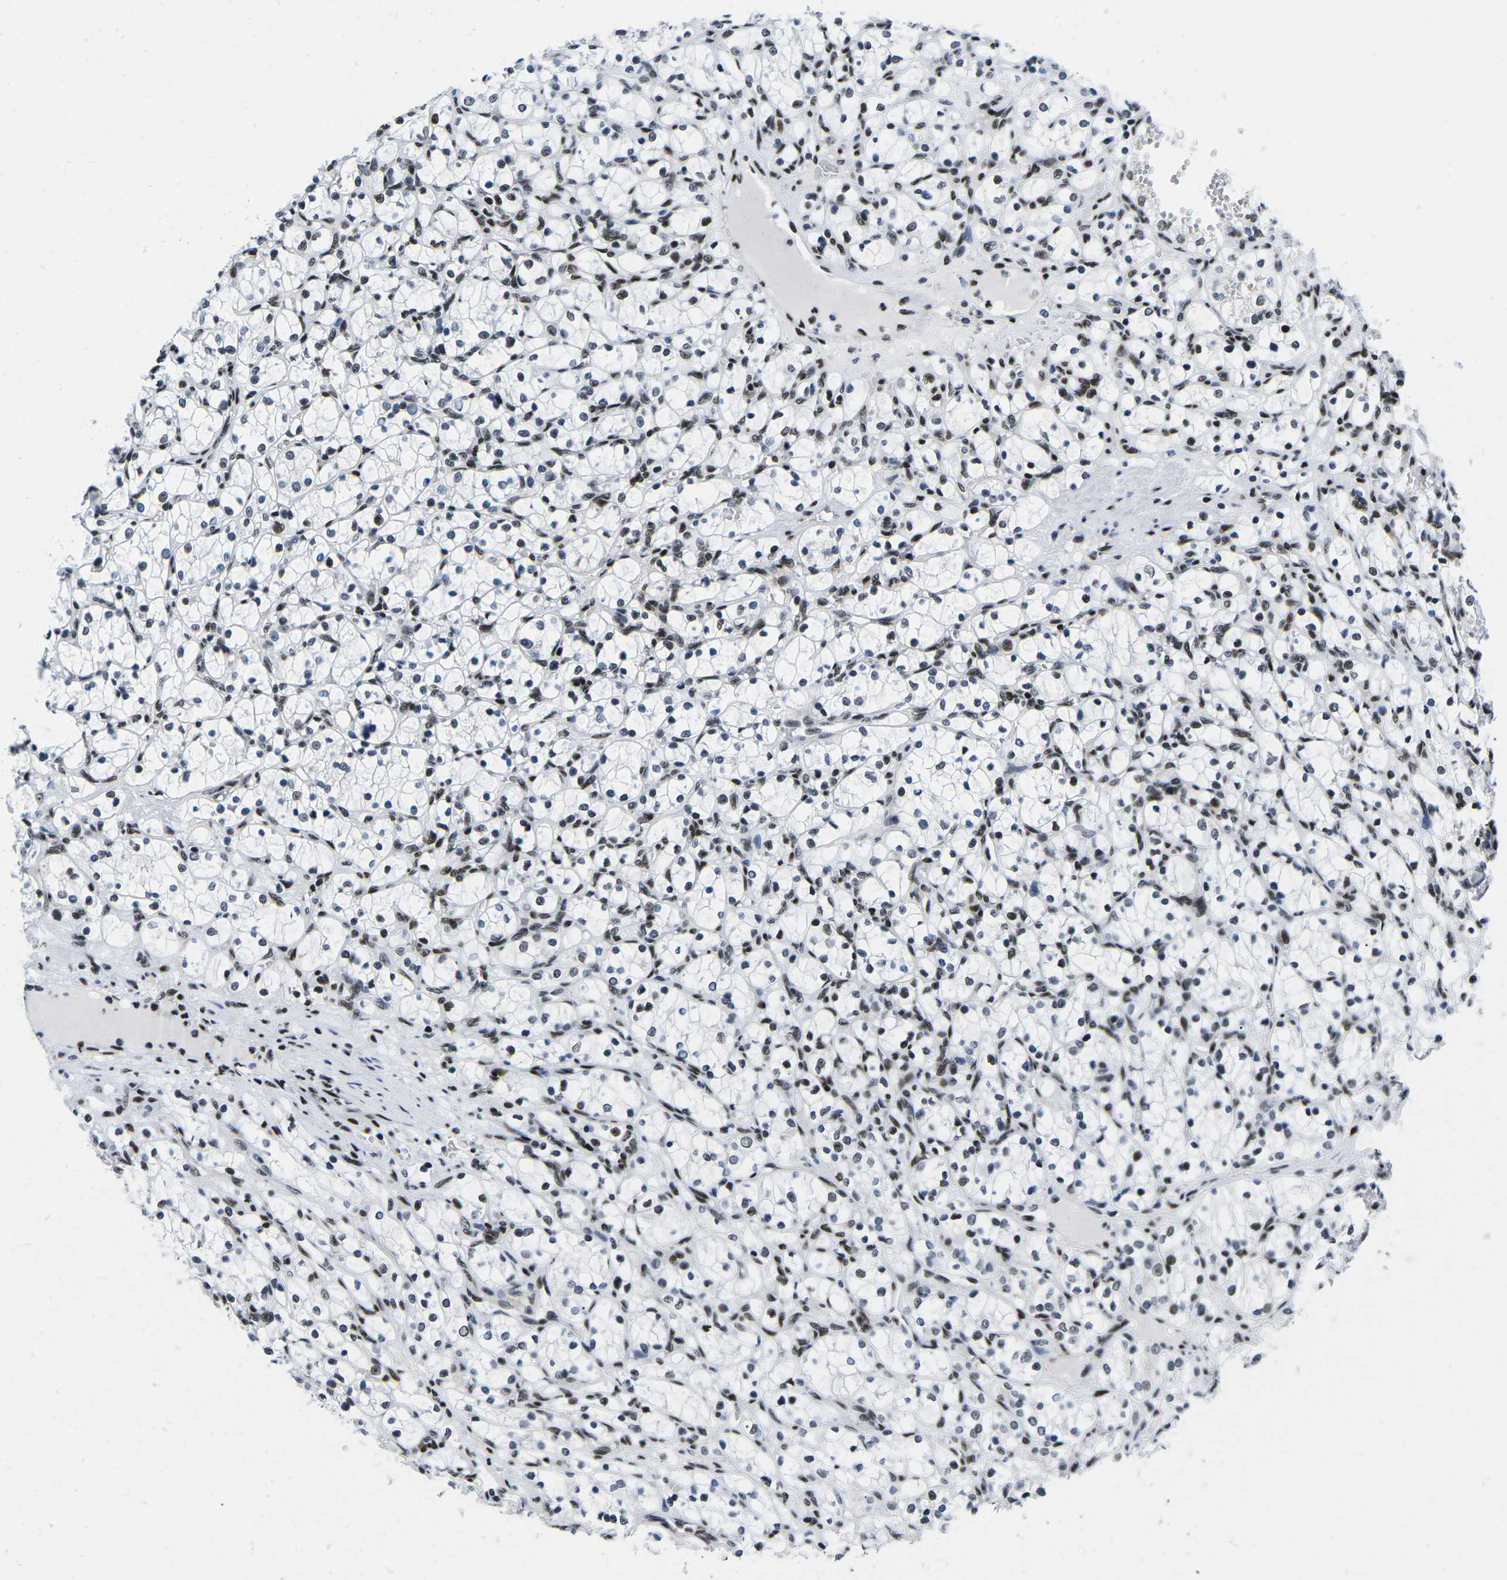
{"staining": {"intensity": "moderate", "quantity": "<25%", "location": "nuclear"}, "tissue": "renal cancer", "cell_type": "Tumor cells", "image_type": "cancer", "snomed": [{"axis": "morphology", "description": "Adenocarcinoma, NOS"}, {"axis": "topography", "description": "Kidney"}], "caption": "Adenocarcinoma (renal) was stained to show a protein in brown. There is low levels of moderate nuclear expression in about <25% of tumor cells.", "gene": "ATF1", "patient": {"sex": "female", "age": 69}}